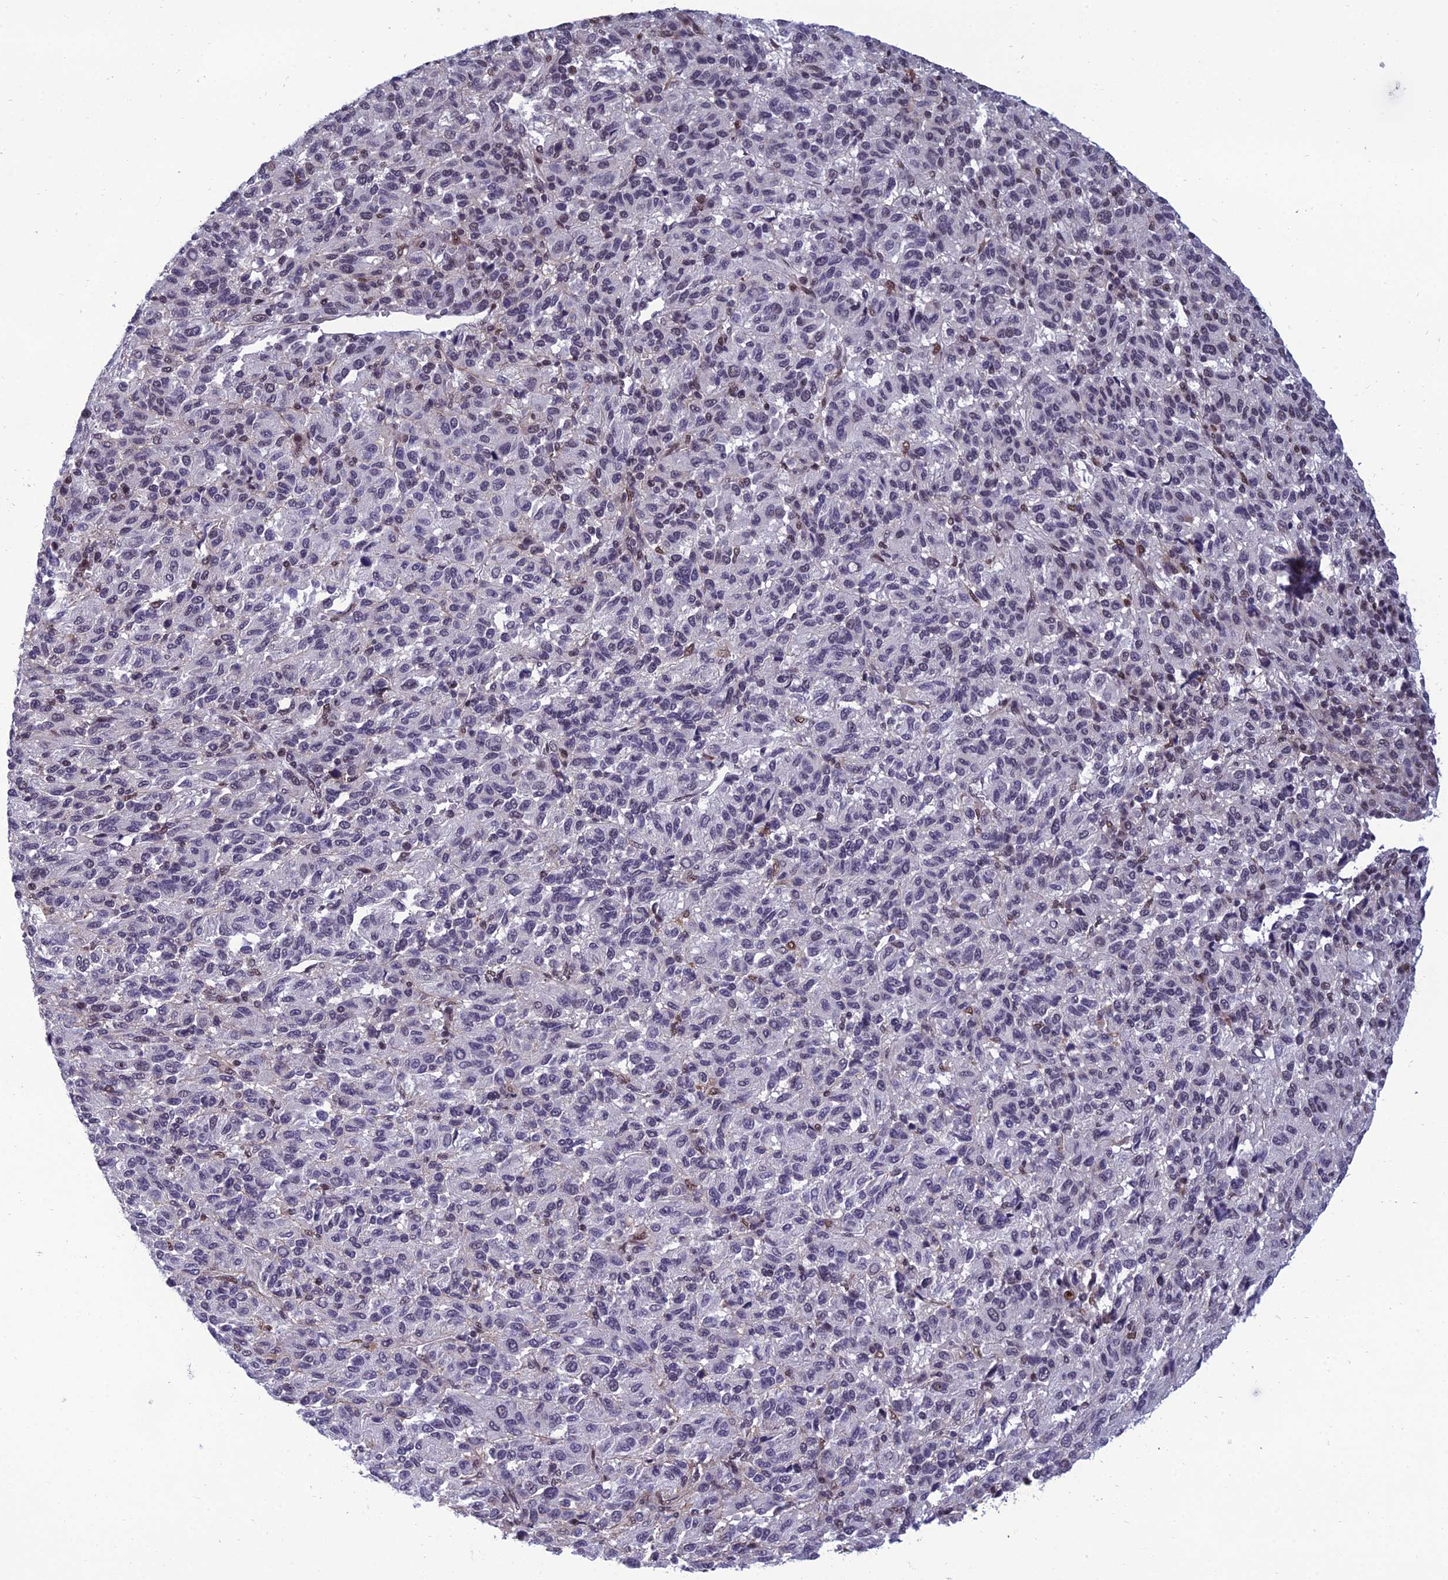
{"staining": {"intensity": "negative", "quantity": "none", "location": "none"}, "tissue": "melanoma", "cell_type": "Tumor cells", "image_type": "cancer", "snomed": [{"axis": "morphology", "description": "Malignant melanoma, Metastatic site"}, {"axis": "topography", "description": "Lung"}], "caption": "DAB (3,3'-diaminobenzidine) immunohistochemical staining of human malignant melanoma (metastatic site) exhibits no significant expression in tumor cells. (DAB (3,3'-diaminobenzidine) immunohistochemistry (IHC), high magnification).", "gene": "RSRC1", "patient": {"sex": "male", "age": 64}}